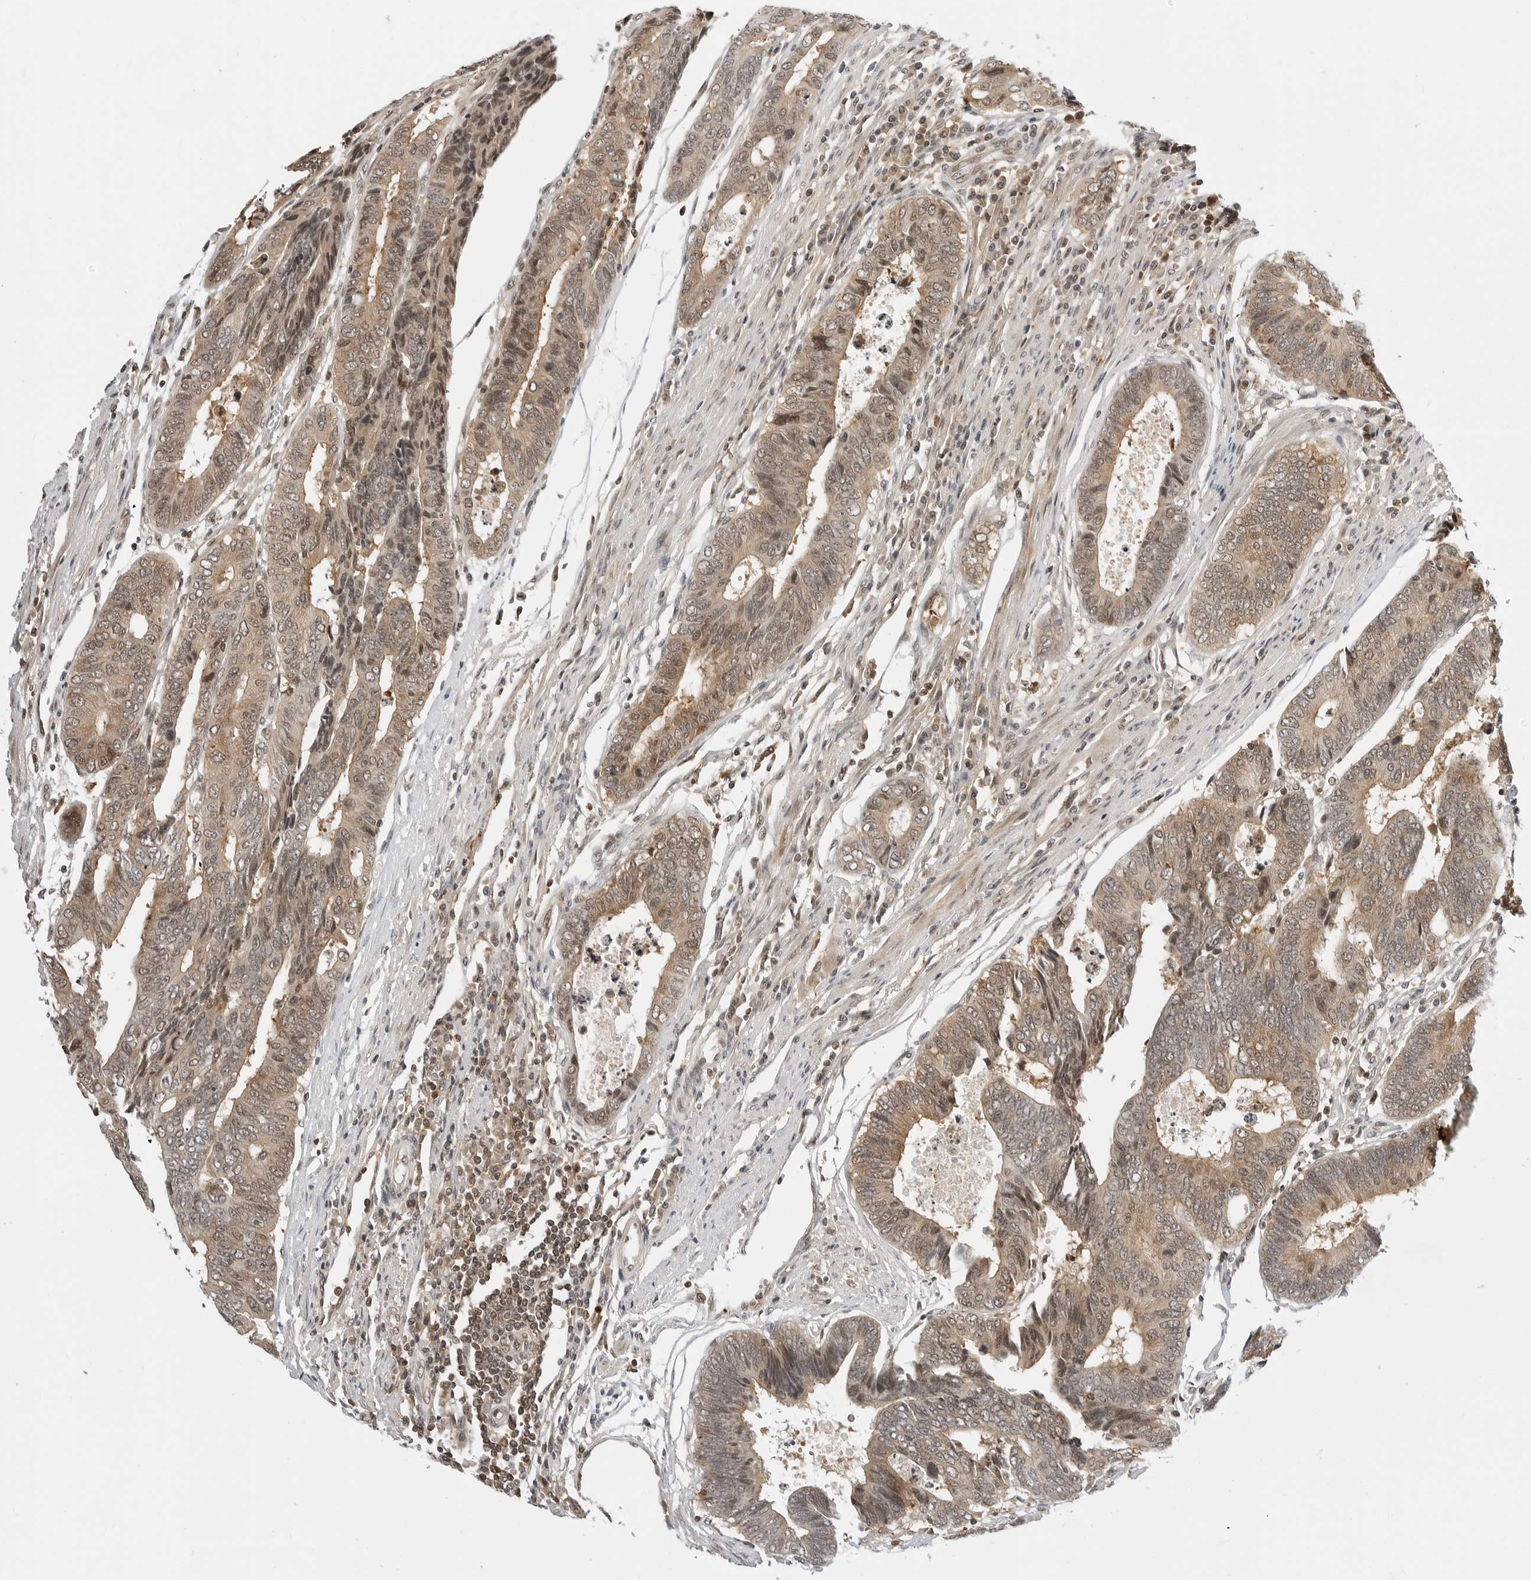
{"staining": {"intensity": "moderate", "quantity": ">75%", "location": "cytoplasmic/membranous,nuclear"}, "tissue": "colorectal cancer", "cell_type": "Tumor cells", "image_type": "cancer", "snomed": [{"axis": "morphology", "description": "Adenocarcinoma, NOS"}, {"axis": "topography", "description": "Rectum"}], "caption": "DAB immunohistochemical staining of colorectal cancer displays moderate cytoplasmic/membranous and nuclear protein positivity in approximately >75% of tumor cells.", "gene": "C8orf33", "patient": {"sex": "male", "age": 84}}